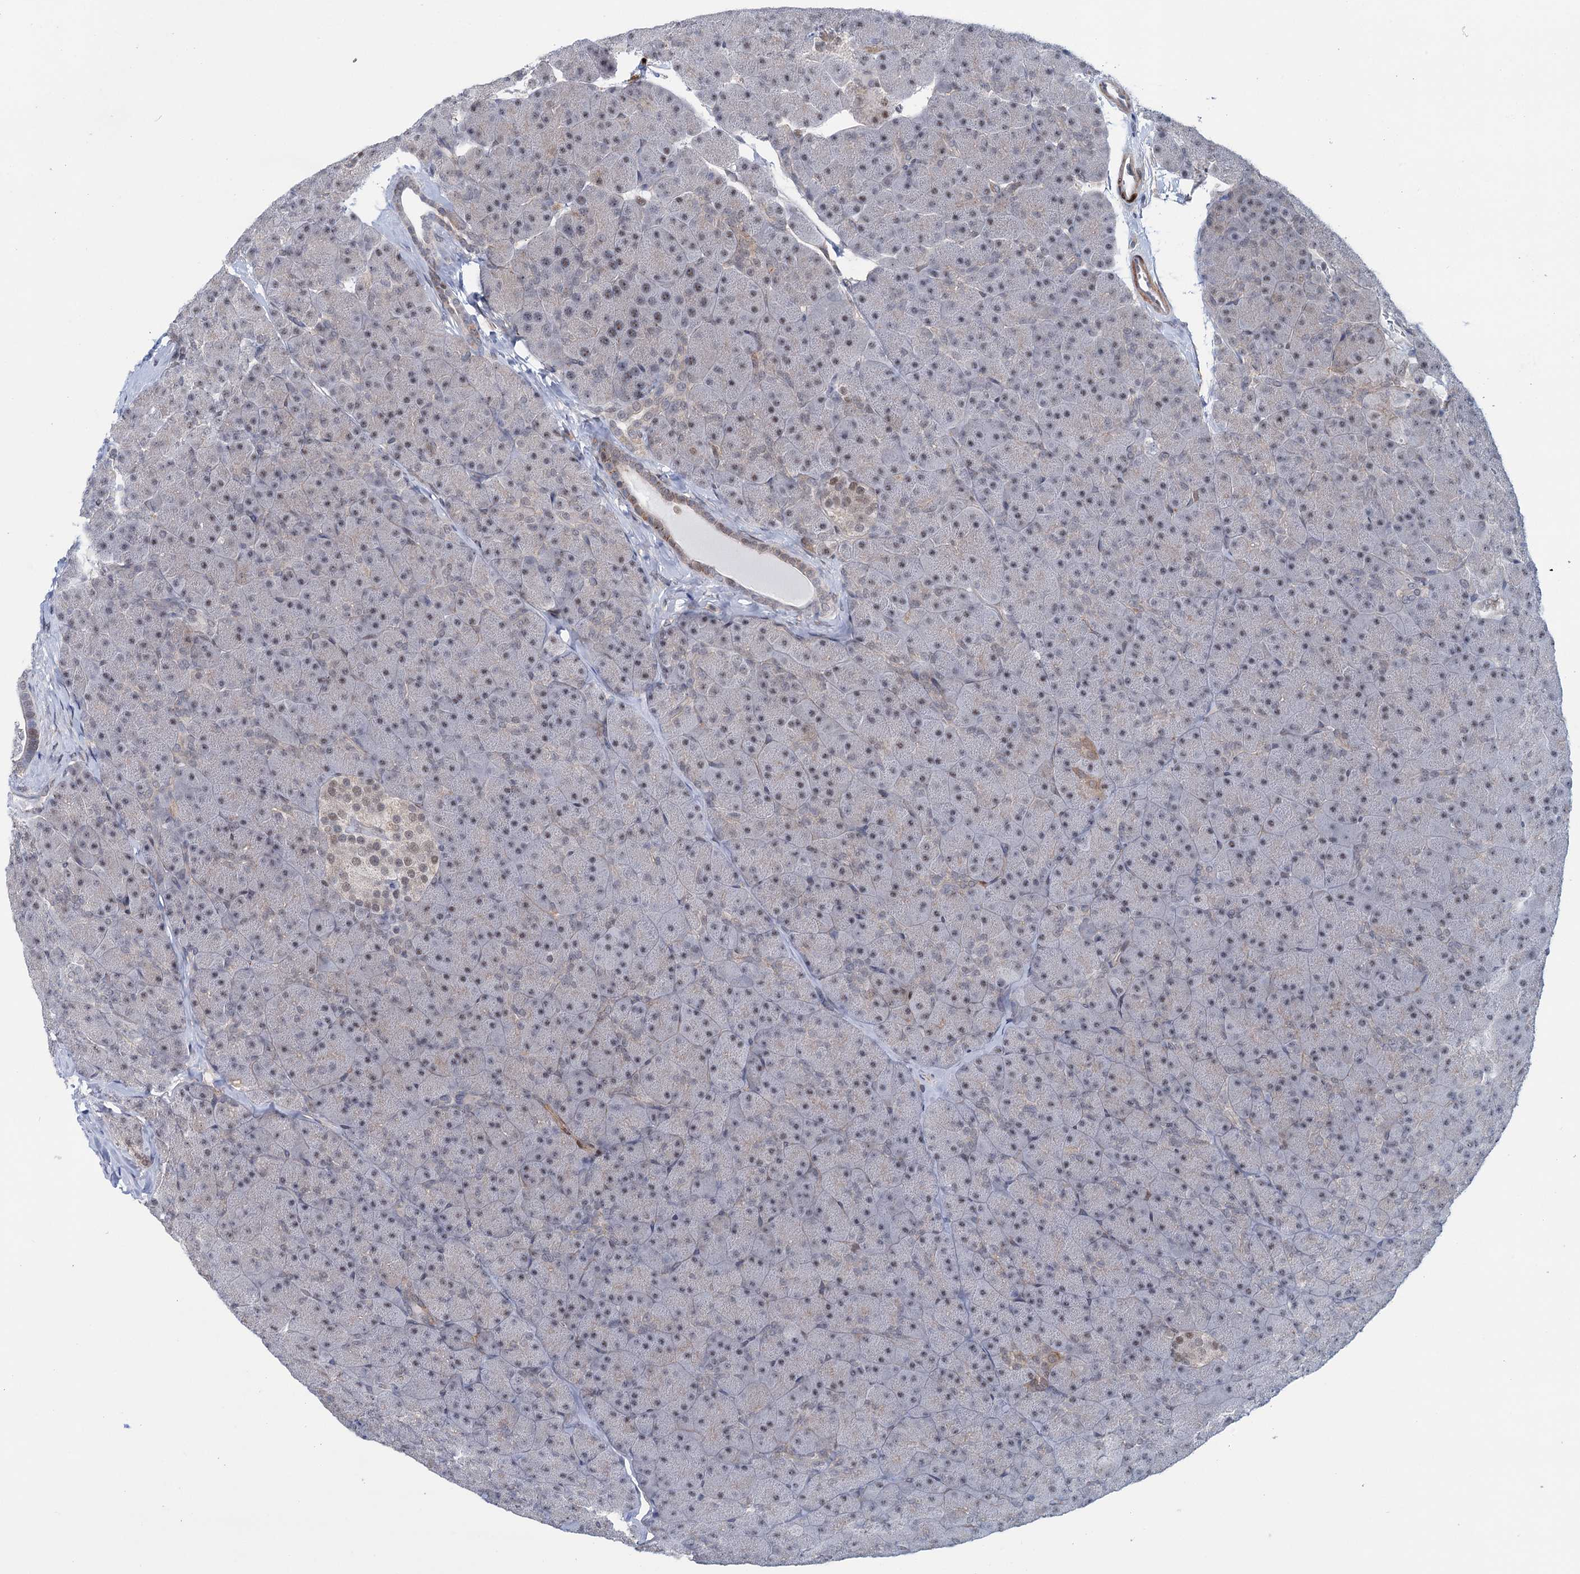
{"staining": {"intensity": "moderate", "quantity": "<25%", "location": "cytoplasmic/membranous,nuclear"}, "tissue": "pancreas", "cell_type": "Exocrine glandular cells", "image_type": "normal", "snomed": [{"axis": "morphology", "description": "Normal tissue, NOS"}, {"axis": "topography", "description": "Pancreas"}], "caption": "Immunohistochemistry (IHC) staining of normal pancreas, which exhibits low levels of moderate cytoplasmic/membranous,nuclear expression in approximately <25% of exocrine glandular cells indicating moderate cytoplasmic/membranous,nuclear protein staining. The staining was performed using DAB (3,3'-diaminobenzidine) (brown) for protein detection and nuclei were counterstained in hematoxylin (blue).", "gene": "FAM53A", "patient": {"sex": "male", "age": 36}}